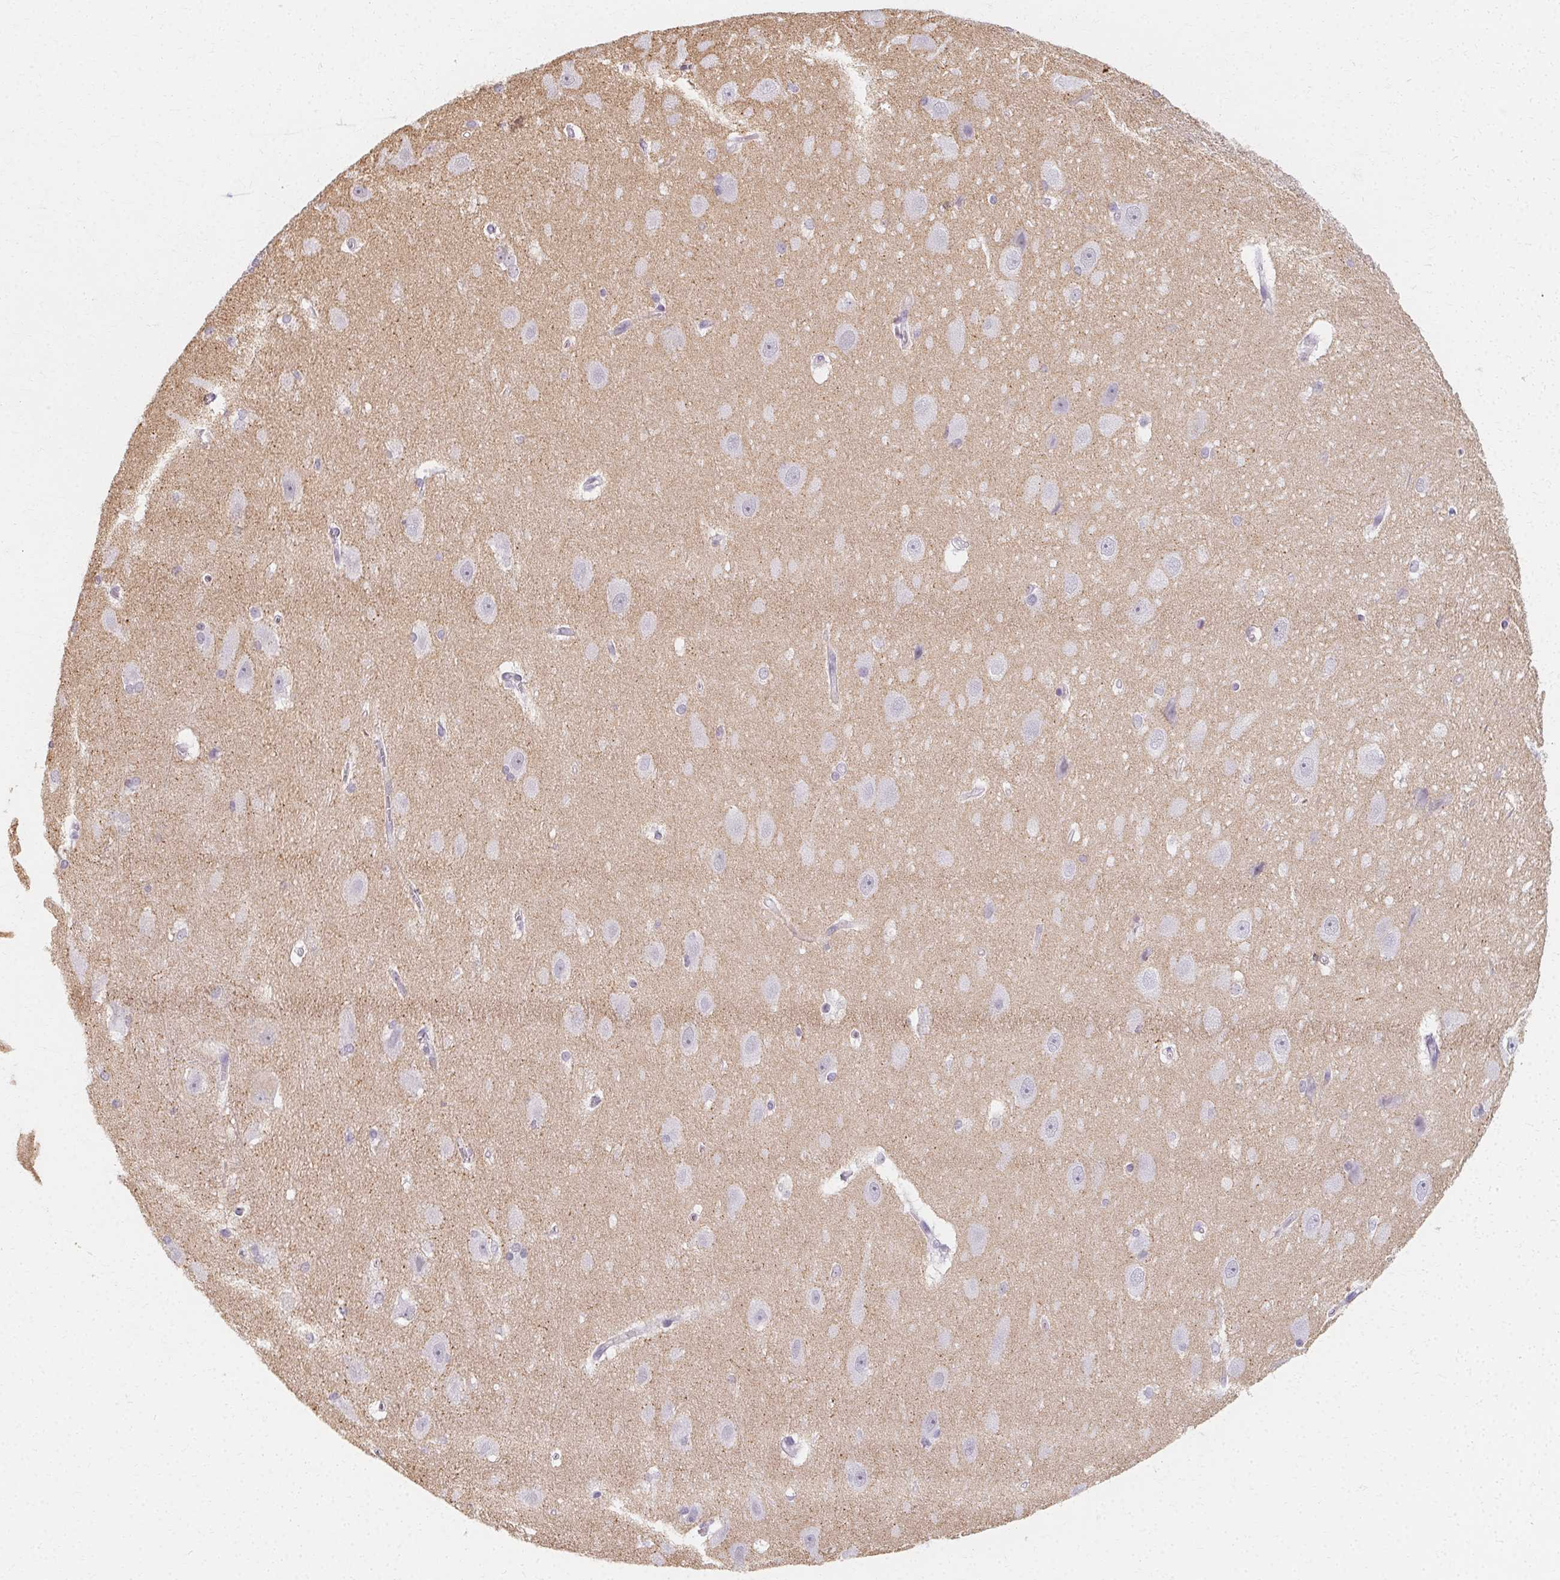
{"staining": {"intensity": "negative", "quantity": "none", "location": "none"}, "tissue": "hippocampus", "cell_type": "Glial cells", "image_type": "normal", "snomed": [{"axis": "morphology", "description": "Normal tissue, NOS"}, {"axis": "topography", "description": "Cerebral cortex"}, {"axis": "topography", "description": "Hippocampus"}], "caption": "IHC image of unremarkable hippocampus: human hippocampus stained with DAB (3,3'-diaminobenzidine) exhibits no significant protein positivity in glial cells.", "gene": "SYNPR", "patient": {"sex": "female", "age": 19}}